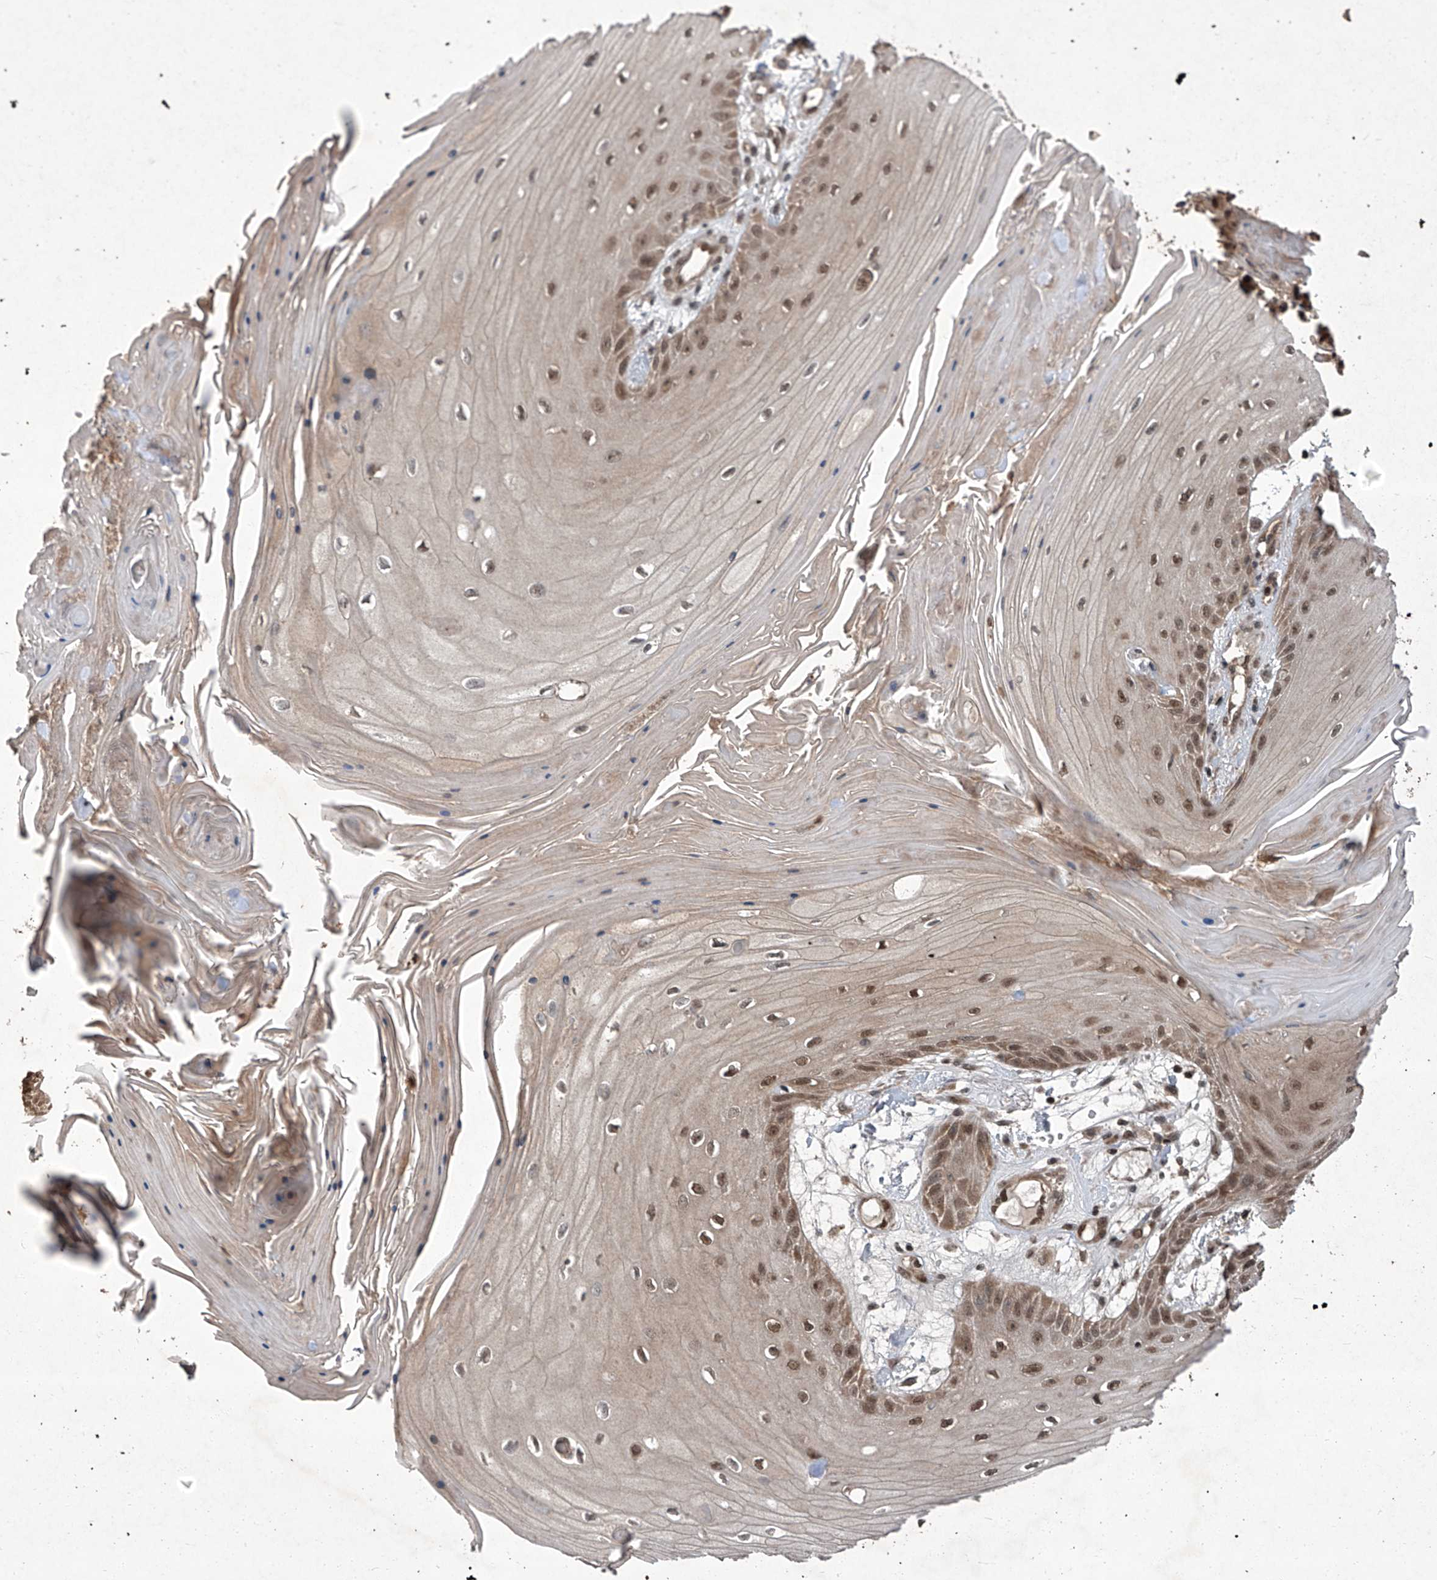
{"staining": {"intensity": "moderate", "quantity": ">75%", "location": "cytoplasmic/membranous,nuclear"}, "tissue": "skin cancer", "cell_type": "Tumor cells", "image_type": "cancer", "snomed": [{"axis": "morphology", "description": "Squamous cell carcinoma, NOS"}, {"axis": "topography", "description": "Skin"}], "caption": "Moderate cytoplasmic/membranous and nuclear expression is identified in approximately >75% of tumor cells in squamous cell carcinoma (skin). The staining is performed using DAB brown chromogen to label protein expression. The nuclei are counter-stained blue using hematoxylin.", "gene": "TSNAX", "patient": {"sex": "male", "age": 74}}